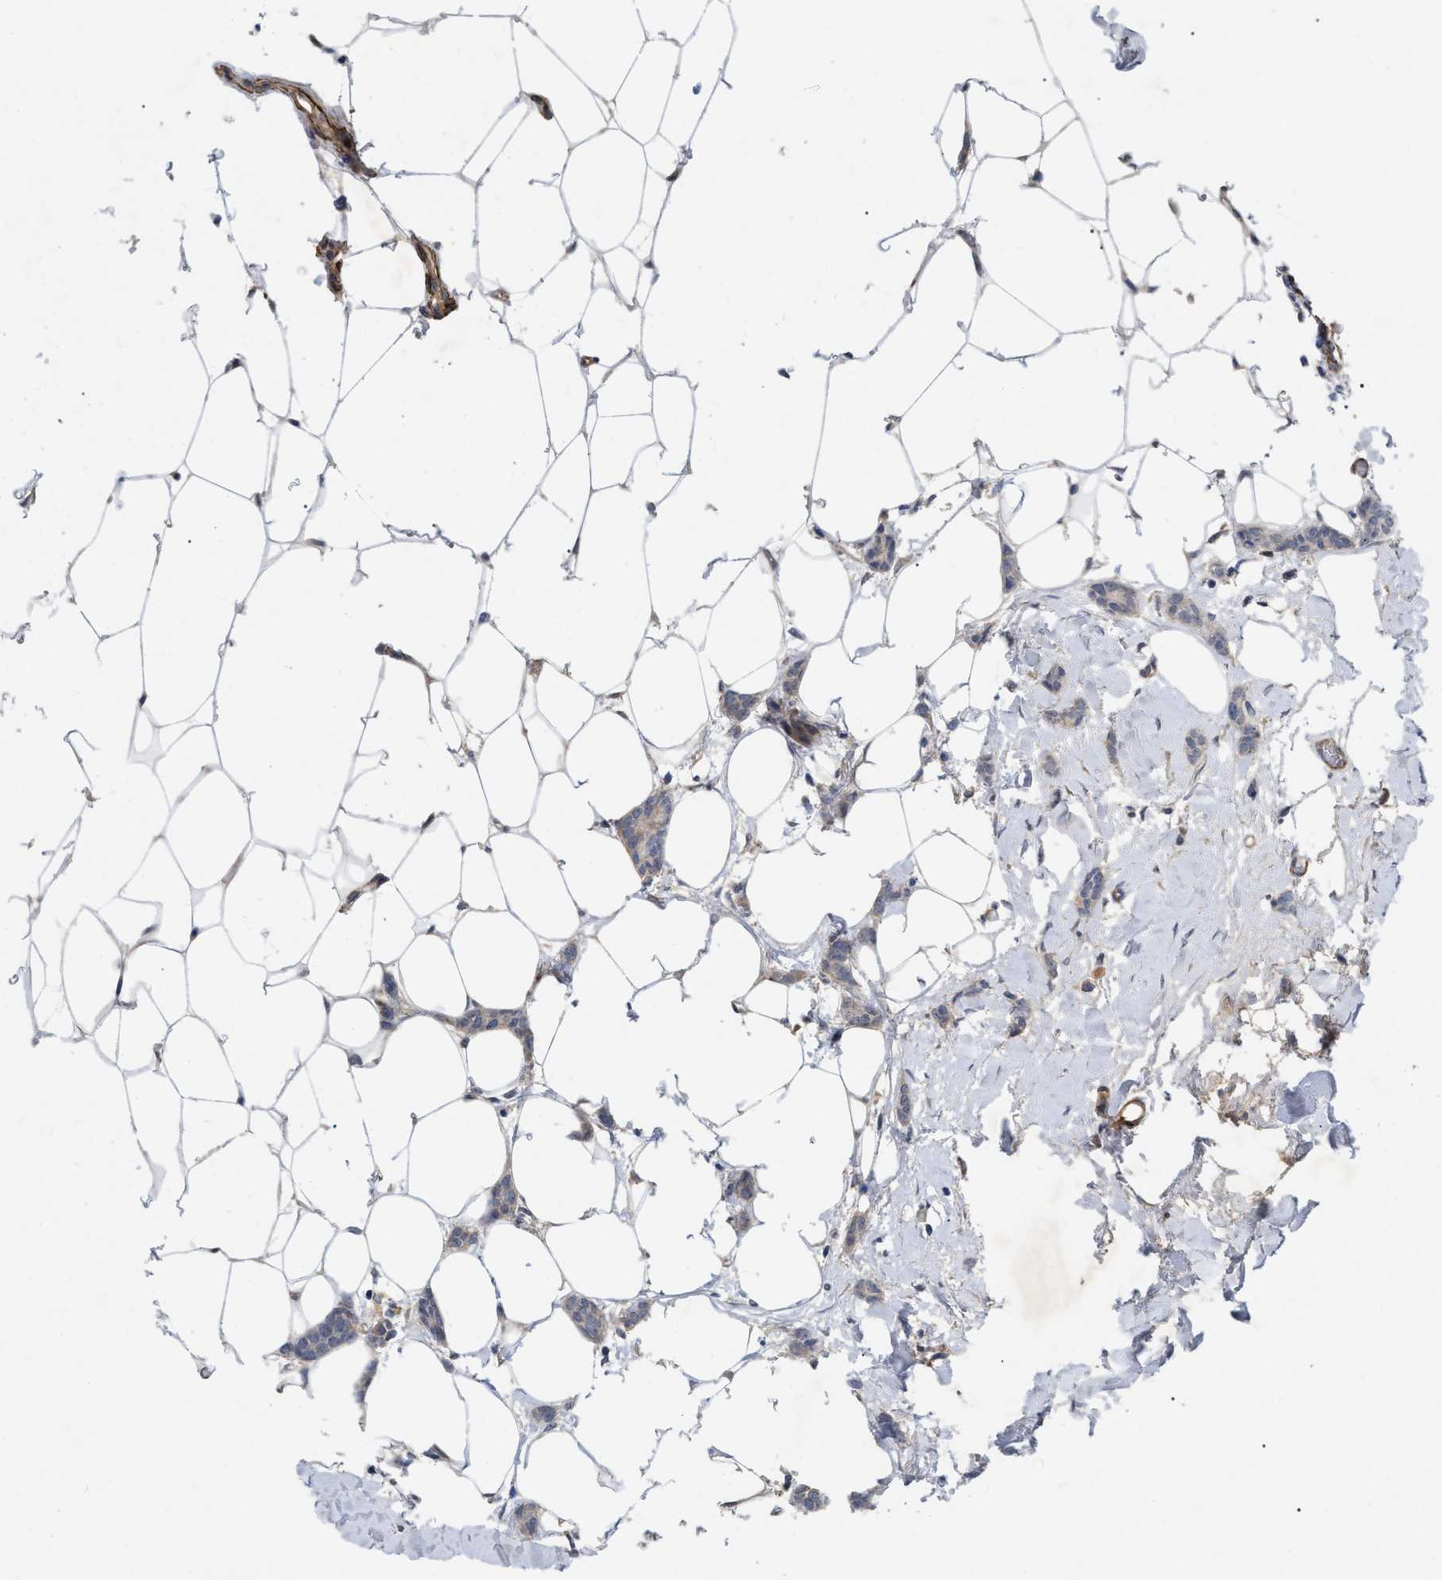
{"staining": {"intensity": "weak", "quantity": ">75%", "location": "cytoplasmic/membranous"}, "tissue": "breast cancer", "cell_type": "Tumor cells", "image_type": "cancer", "snomed": [{"axis": "morphology", "description": "Lobular carcinoma"}, {"axis": "topography", "description": "Skin"}, {"axis": "topography", "description": "Breast"}], "caption": "Immunohistochemistry of breast cancer reveals low levels of weak cytoplasmic/membranous expression in approximately >75% of tumor cells. Immunohistochemistry (ihc) stains the protein of interest in brown and the nuclei are stained blue.", "gene": "ST6GALNAC6", "patient": {"sex": "female", "age": 46}}